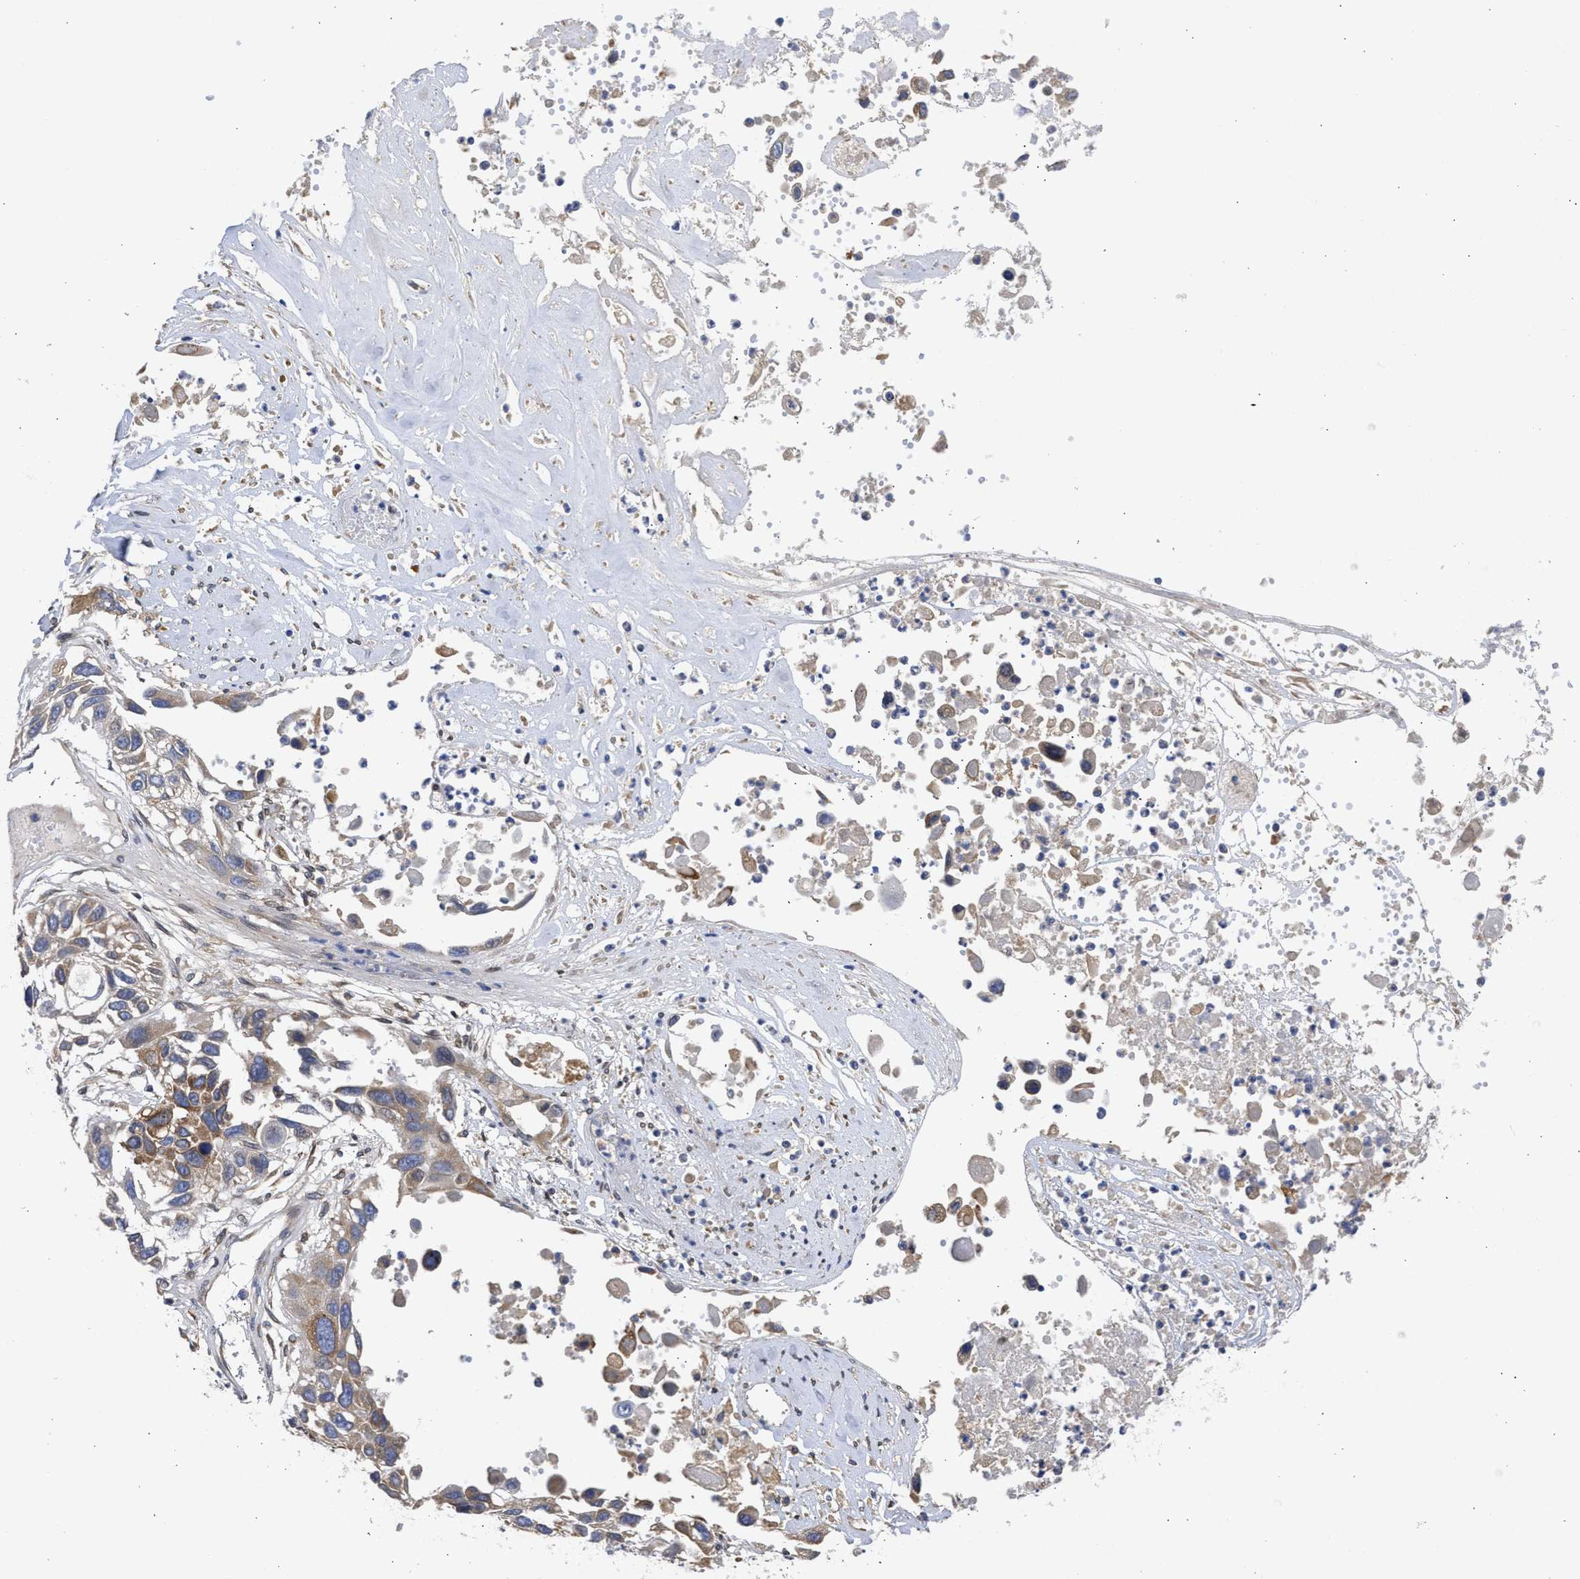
{"staining": {"intensity": "moderate", "quantity": "25%-75%", "location": "cytoplasmic/membranous"}, "tissue": "lung cancer", "cell_type": "Tumor cells", "image_type": "cancer", "snomed": [{"axis": "morphology", "description": "Squamous cell carcinoma, NOS"}, {"axis": "topography", "description": "Lung"}], "caption": "Immunohistochemistry (IHC) (DAB (3,3'-diaminobenzidine)) staining of human lung squamous cell carcinoma shows moderate cytoplasmic/membranous protein staining in about 25%-75% of tumor cells.", "gene": "TMED1", "patient": {"sex": "male", "age": 71}}